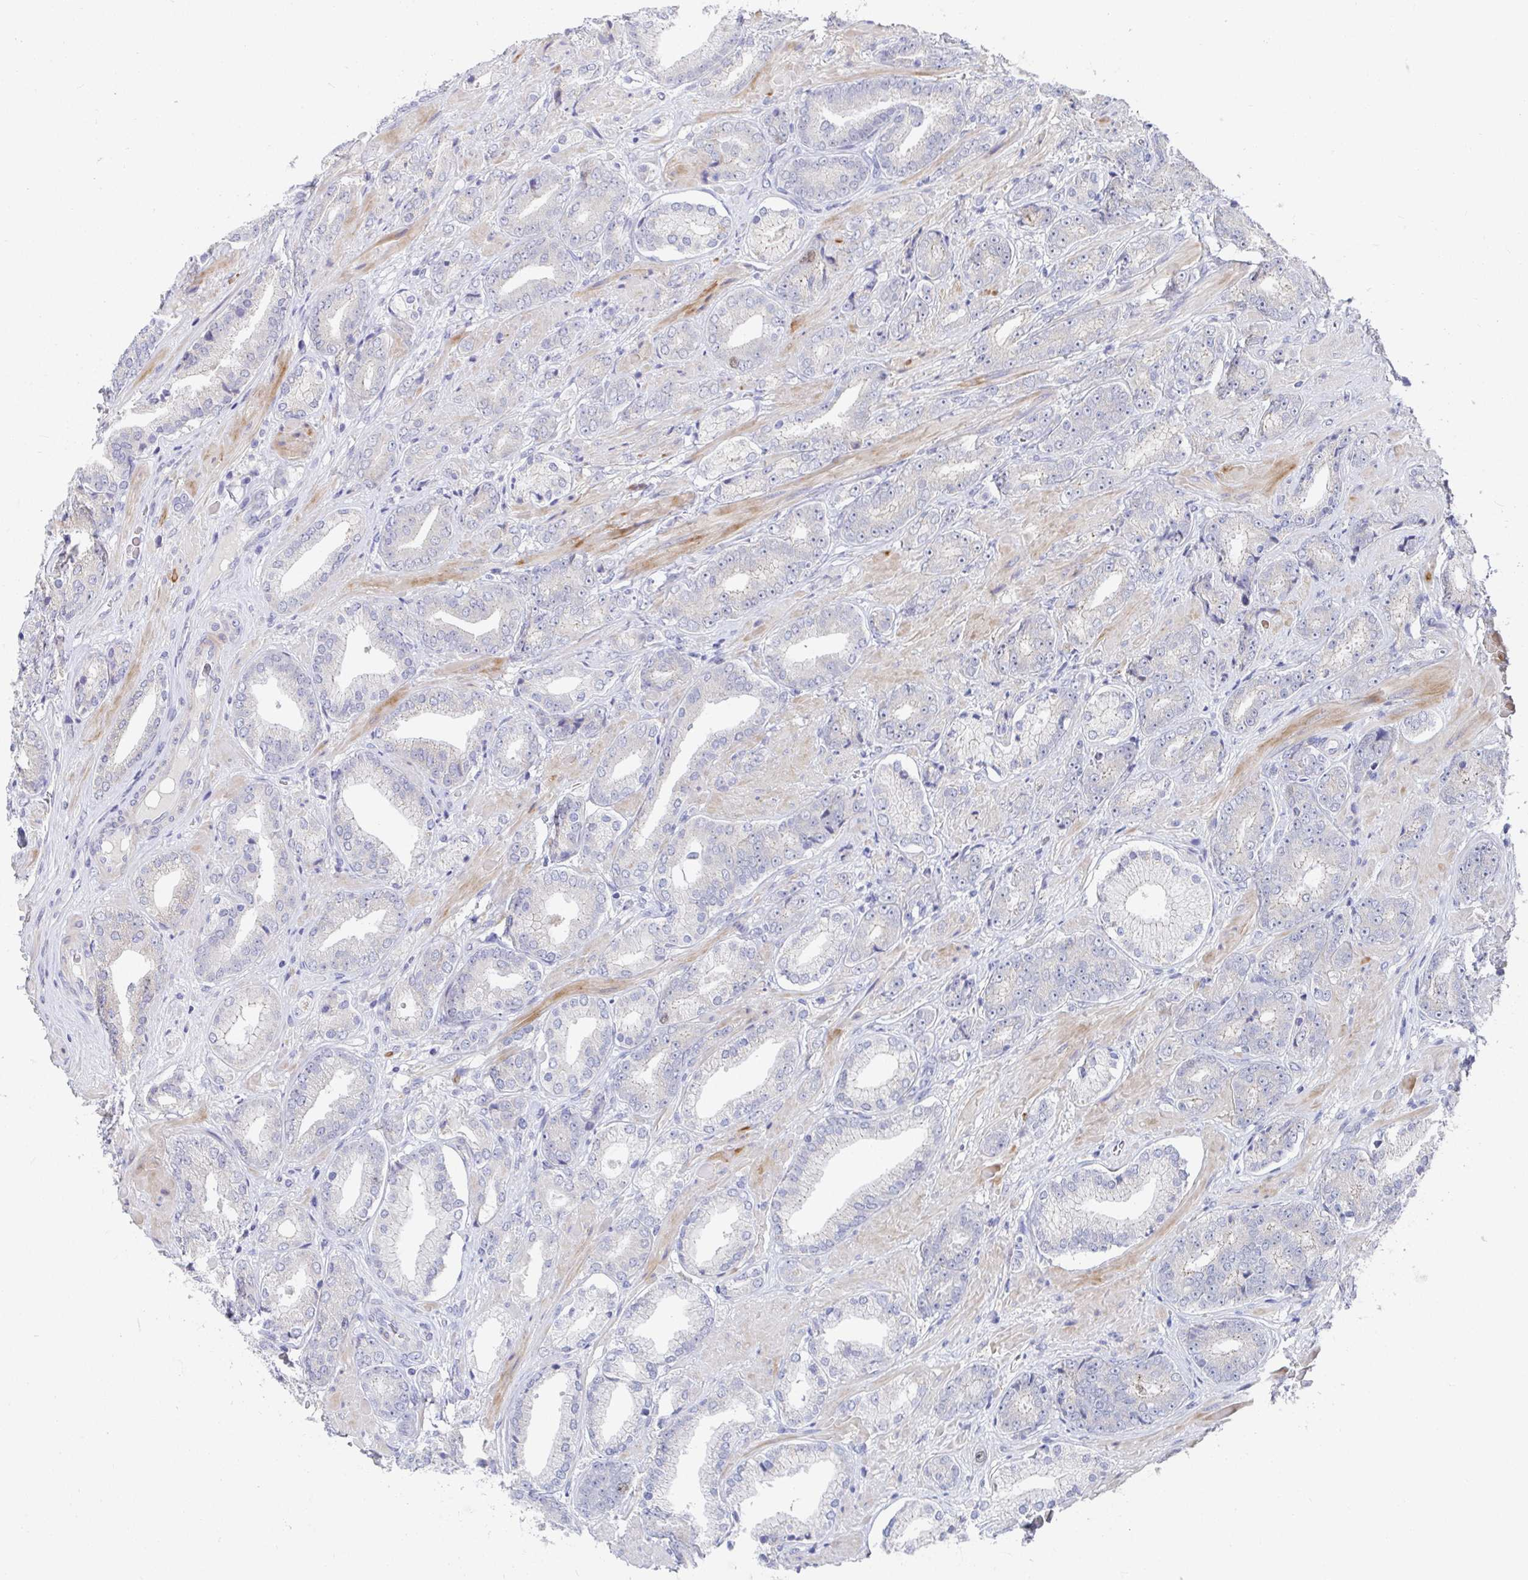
{"staining": {"intensity": "negative", "quantity": "none", "location": "none"}, "tissue": "prostate cancer", "cell_type": "Tumor cells", "image_type": "cancer", "snomed": [{"axis": "morphology", "description": "Adenocarcinoma, High grade"}, {"axis": "topography", "description": "Prostate"}], "caption": "The immunohistochemistry (IHC) micrograph has no significant staining in tumor cells of prostate cancer (adenocarcinoma (high-grade)) tissue.", "gene": "ATP5F1C", "patient": {"sex": "male", "age": 56}}